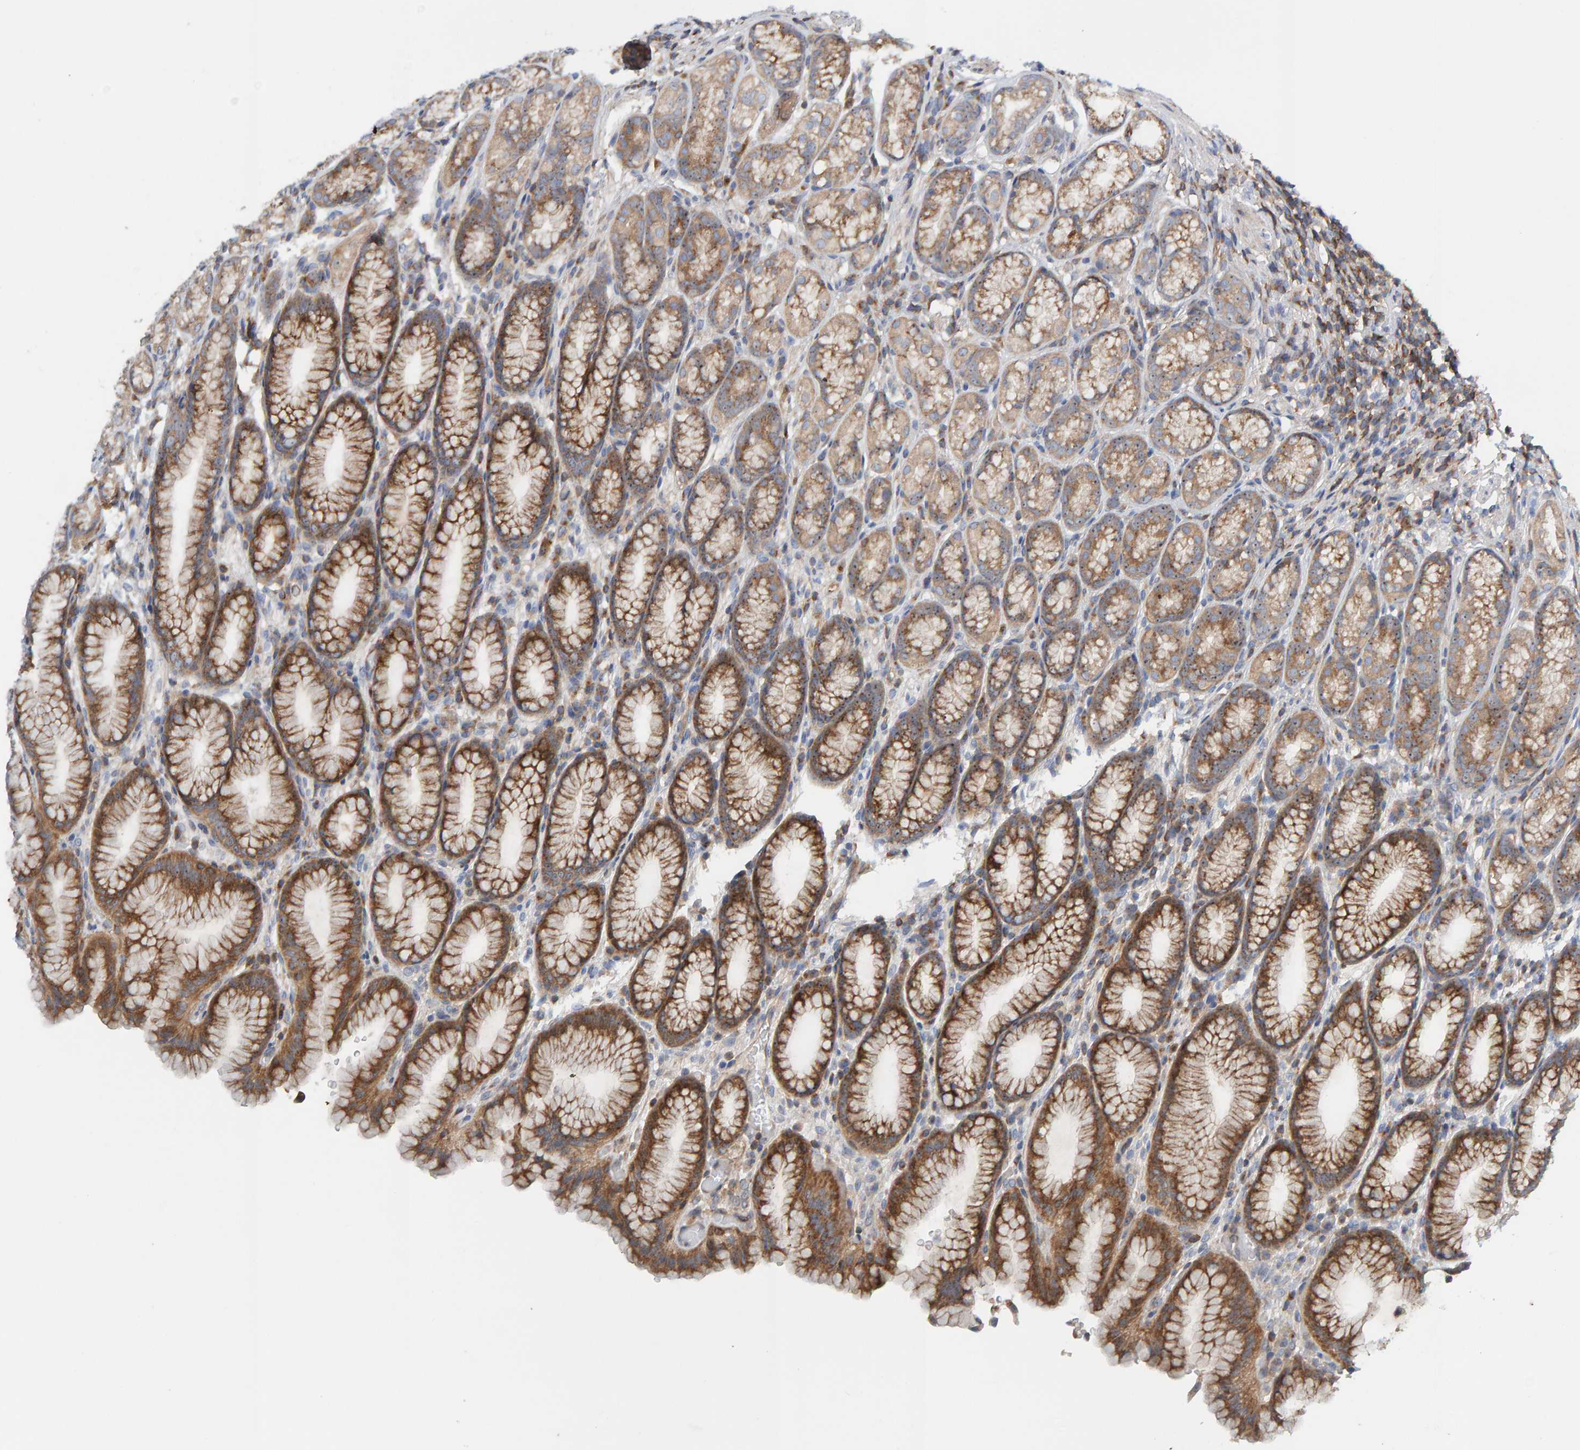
{"staining": {"intensity": "moderate", "quantity": ">75%", "location": "cytoplasmic/membranous,nuclear"}, "tissue": "stomach", "cell_type": "Glandular cells", "image_type": "normal", "snomed": [{"axis": "morphology", "description": "Normal tissue, NOS"}, {"axis": "topography", "description": "Stomach"}], "caption": "This photomicrograph exhibits immunohistochemistry (IHC) staining of benign stomach, with medium moderate cytoplasmic/membranous,nuclear expression in about >75% of glandular cells.", "gene": "CCM2", "patient": {"sex": "male", "age": 42}}